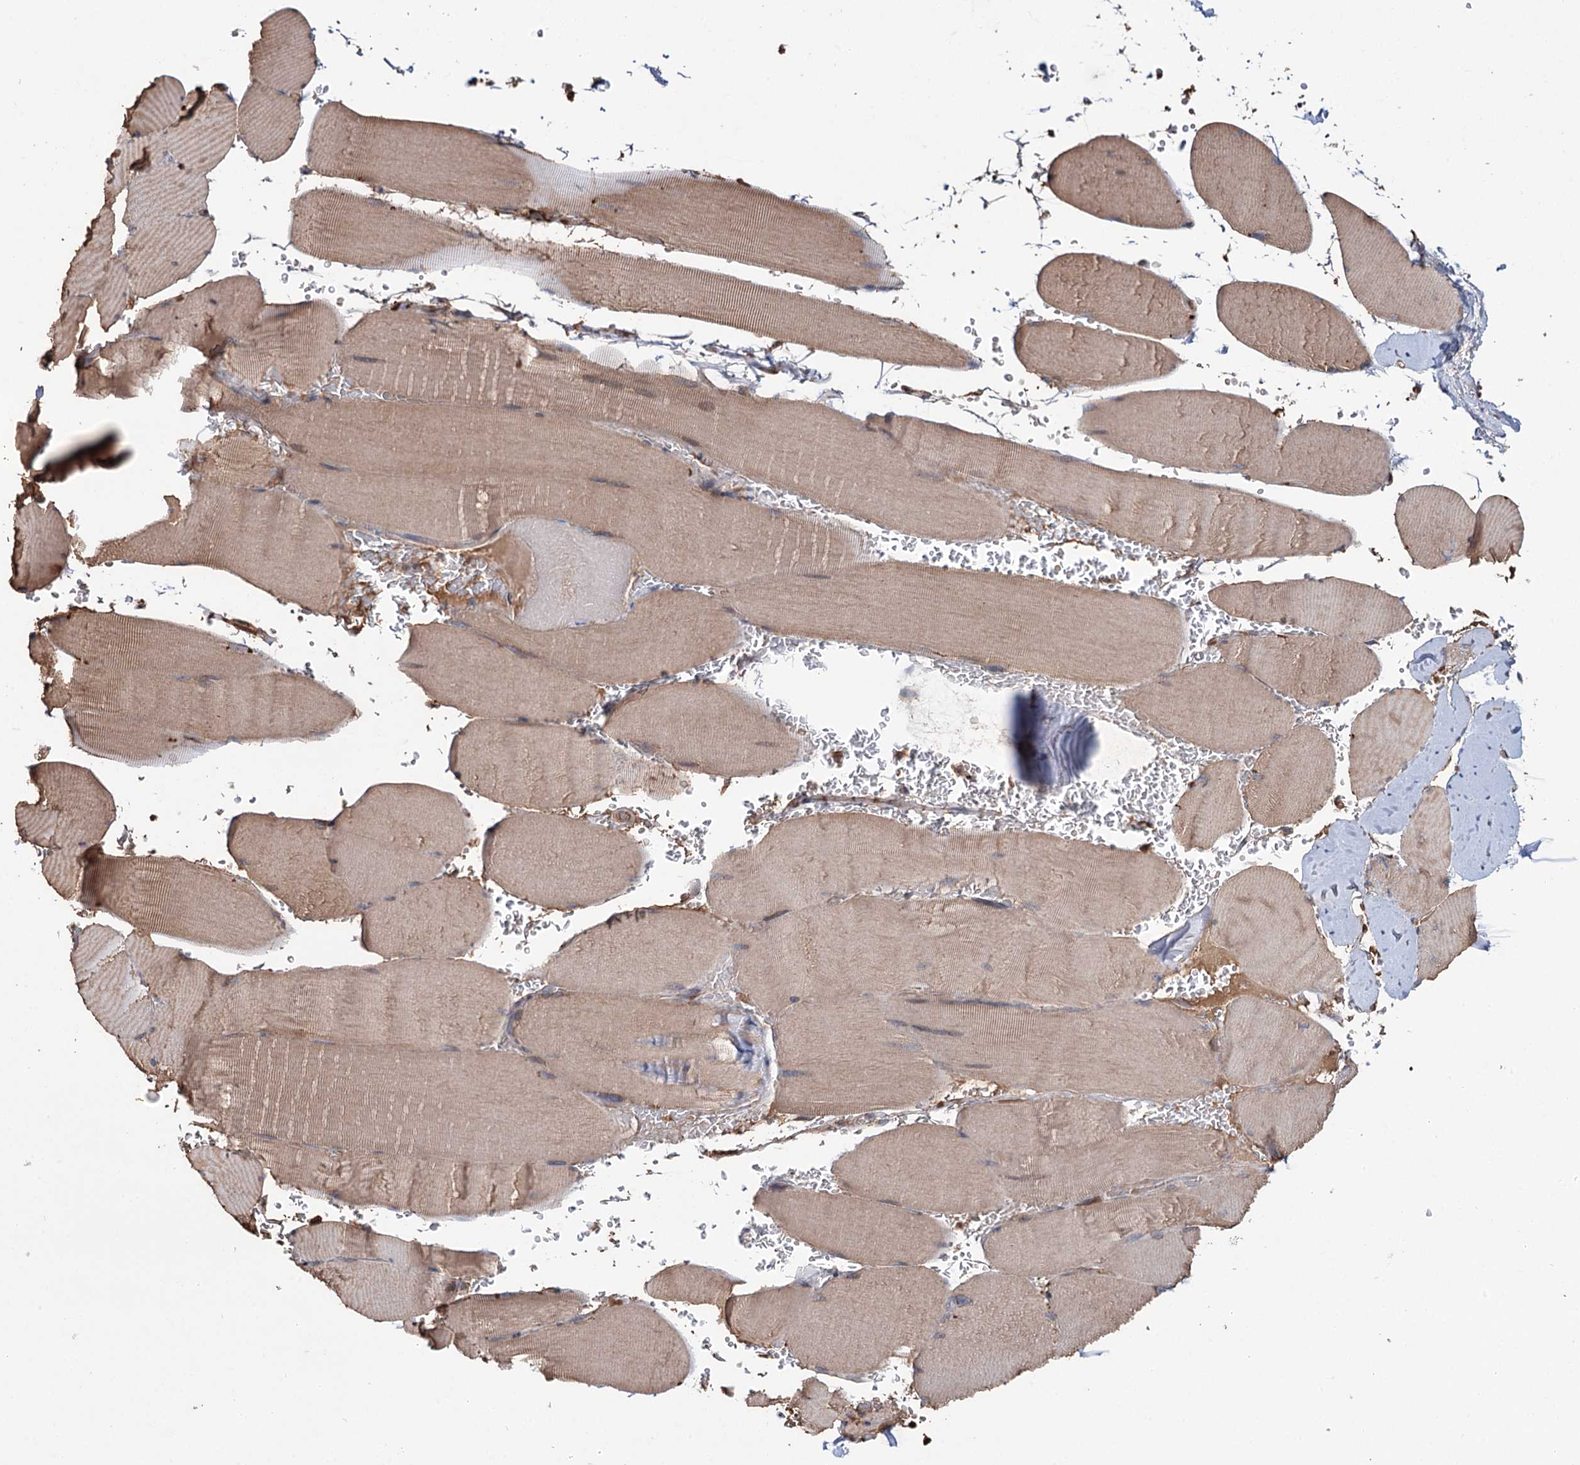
{"staining": {"intensity": "moderate", "quantity": ">75%", "location": "cytoplasmic/membranous"}, "tissue": "skeletal muscle", "cell_type": "Myocytes", "image_type": "normal", "snomed": [{"axis": "morphology", "description": "Normal tissue, NOS"}, {"axis": "topography", "description": "Skeletal muscle"}, {"axis": "topography", "description": "Head-Neck"}], "caption": "High-magnification brightfield microscopy of unremarkable skeletal muscle stained with DAB (brown) and counterstained with hematoxylin (blue). myocytes exhibit moderate cytoplasmic/membranous staining is appreciated in approximately>75% of cells. The protein is stained brown, and the nuclei are stained in blue (DAB IHC with brightfield microscopy, high magnification).", "gene": "PTPN3", "patient": {"sex": "male", "age": 66}}